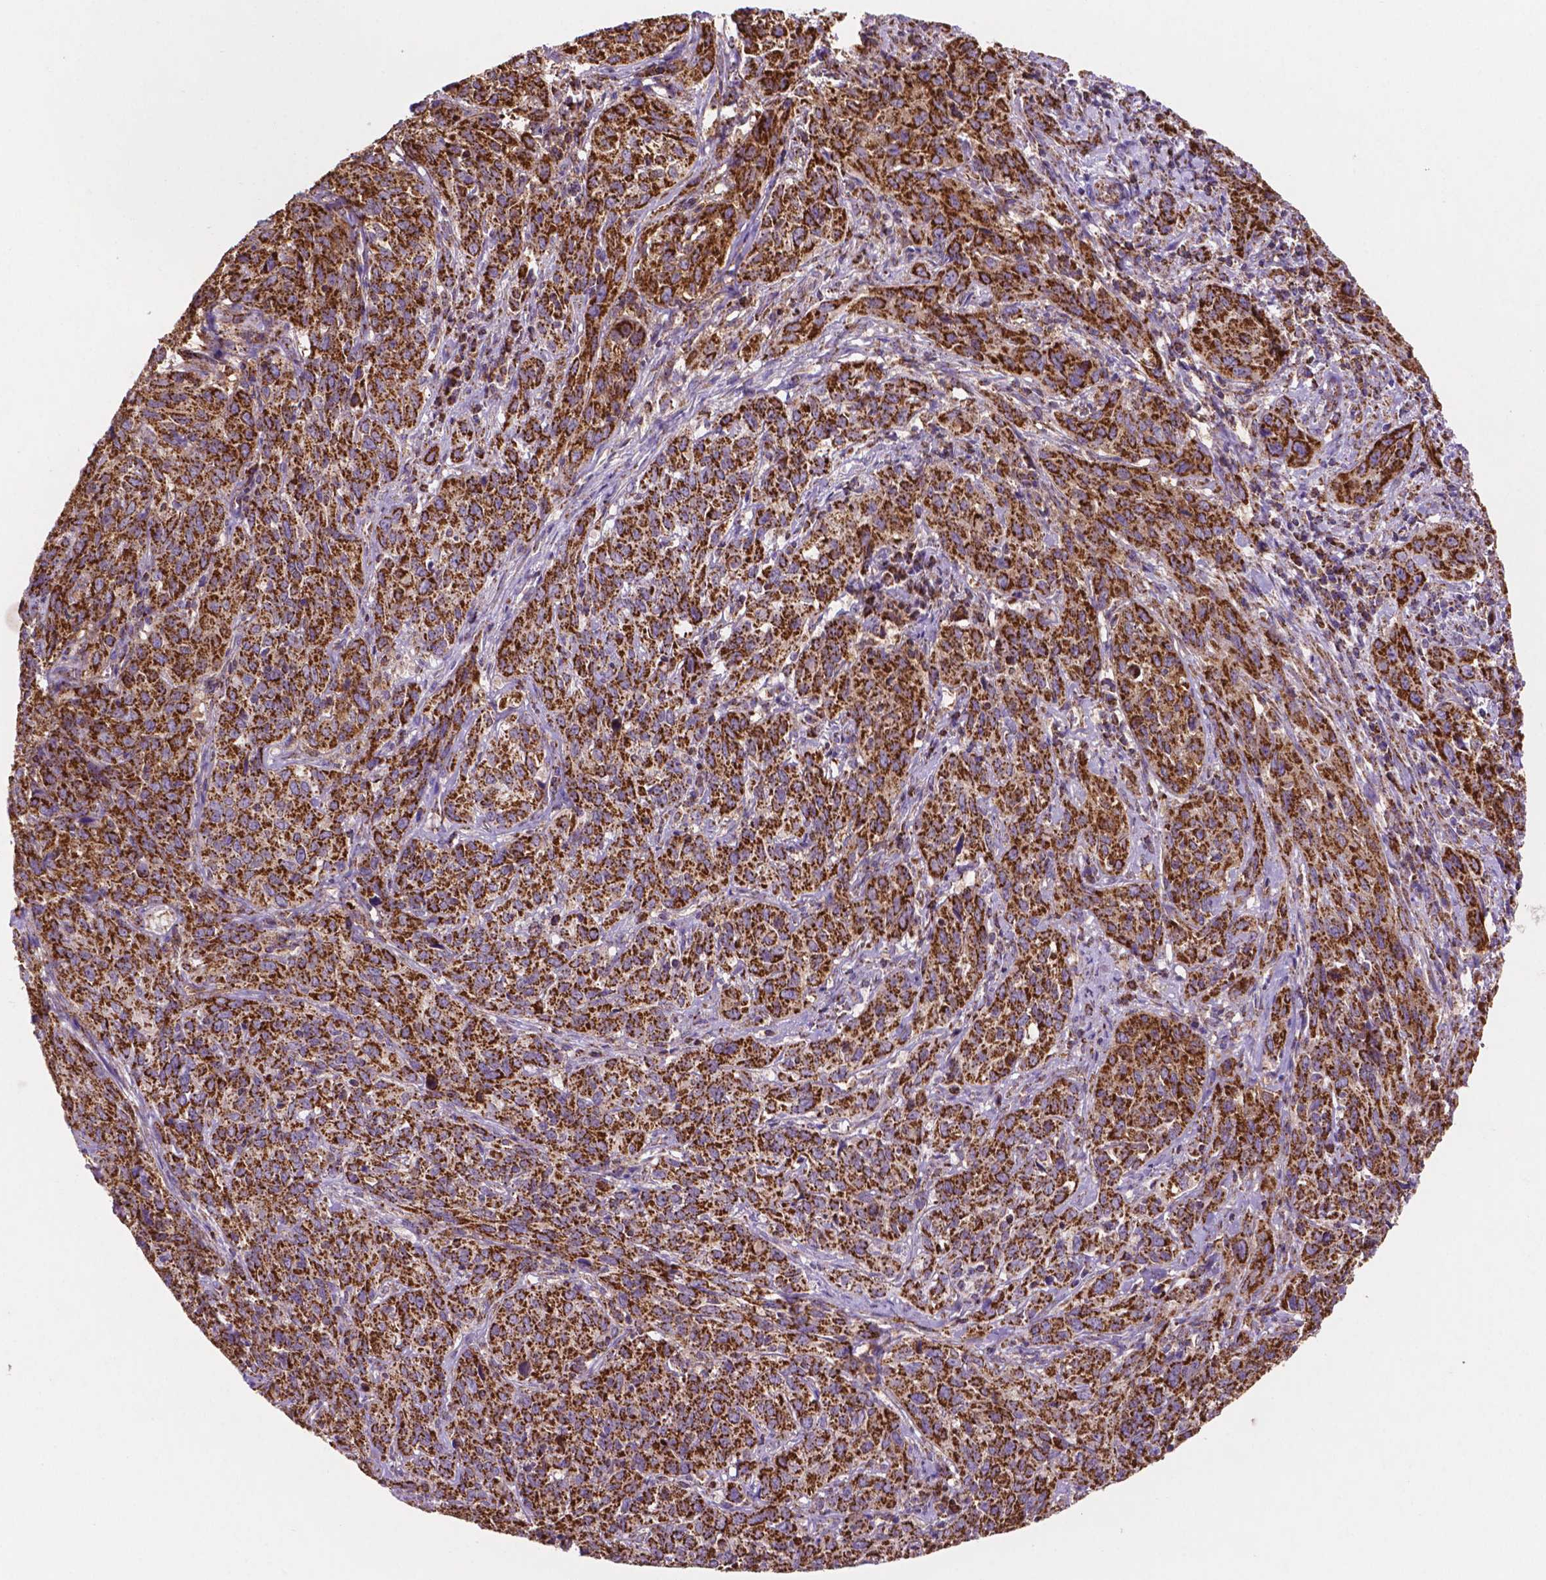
{"staining": {"intensity": "strong", "quantity": ">75%", "location": "cytoplasmic/membranous"}, "tissue": "cervical cancer", "cell_type": "Tumor cells", "image_type": "cancer", "snomed": [{"axis": "morphology", "description": "Squamous cell carcinoma, NOS"}, {"axis": "topography", "description": "Cervix"}], "caption": "Tumor cells exhibit strong cytoplasmic/membranous staining in approximately >75% of cells in cervical squamous cell carcinoma. (Stains: DAB (3,3'-diaminobenzidine) in brown, nuclei in blue, Microscopy: brightfield microscopy at high magnification).", "gene": "HSPD1", "patient": {"sex": "female", "age": 51}}